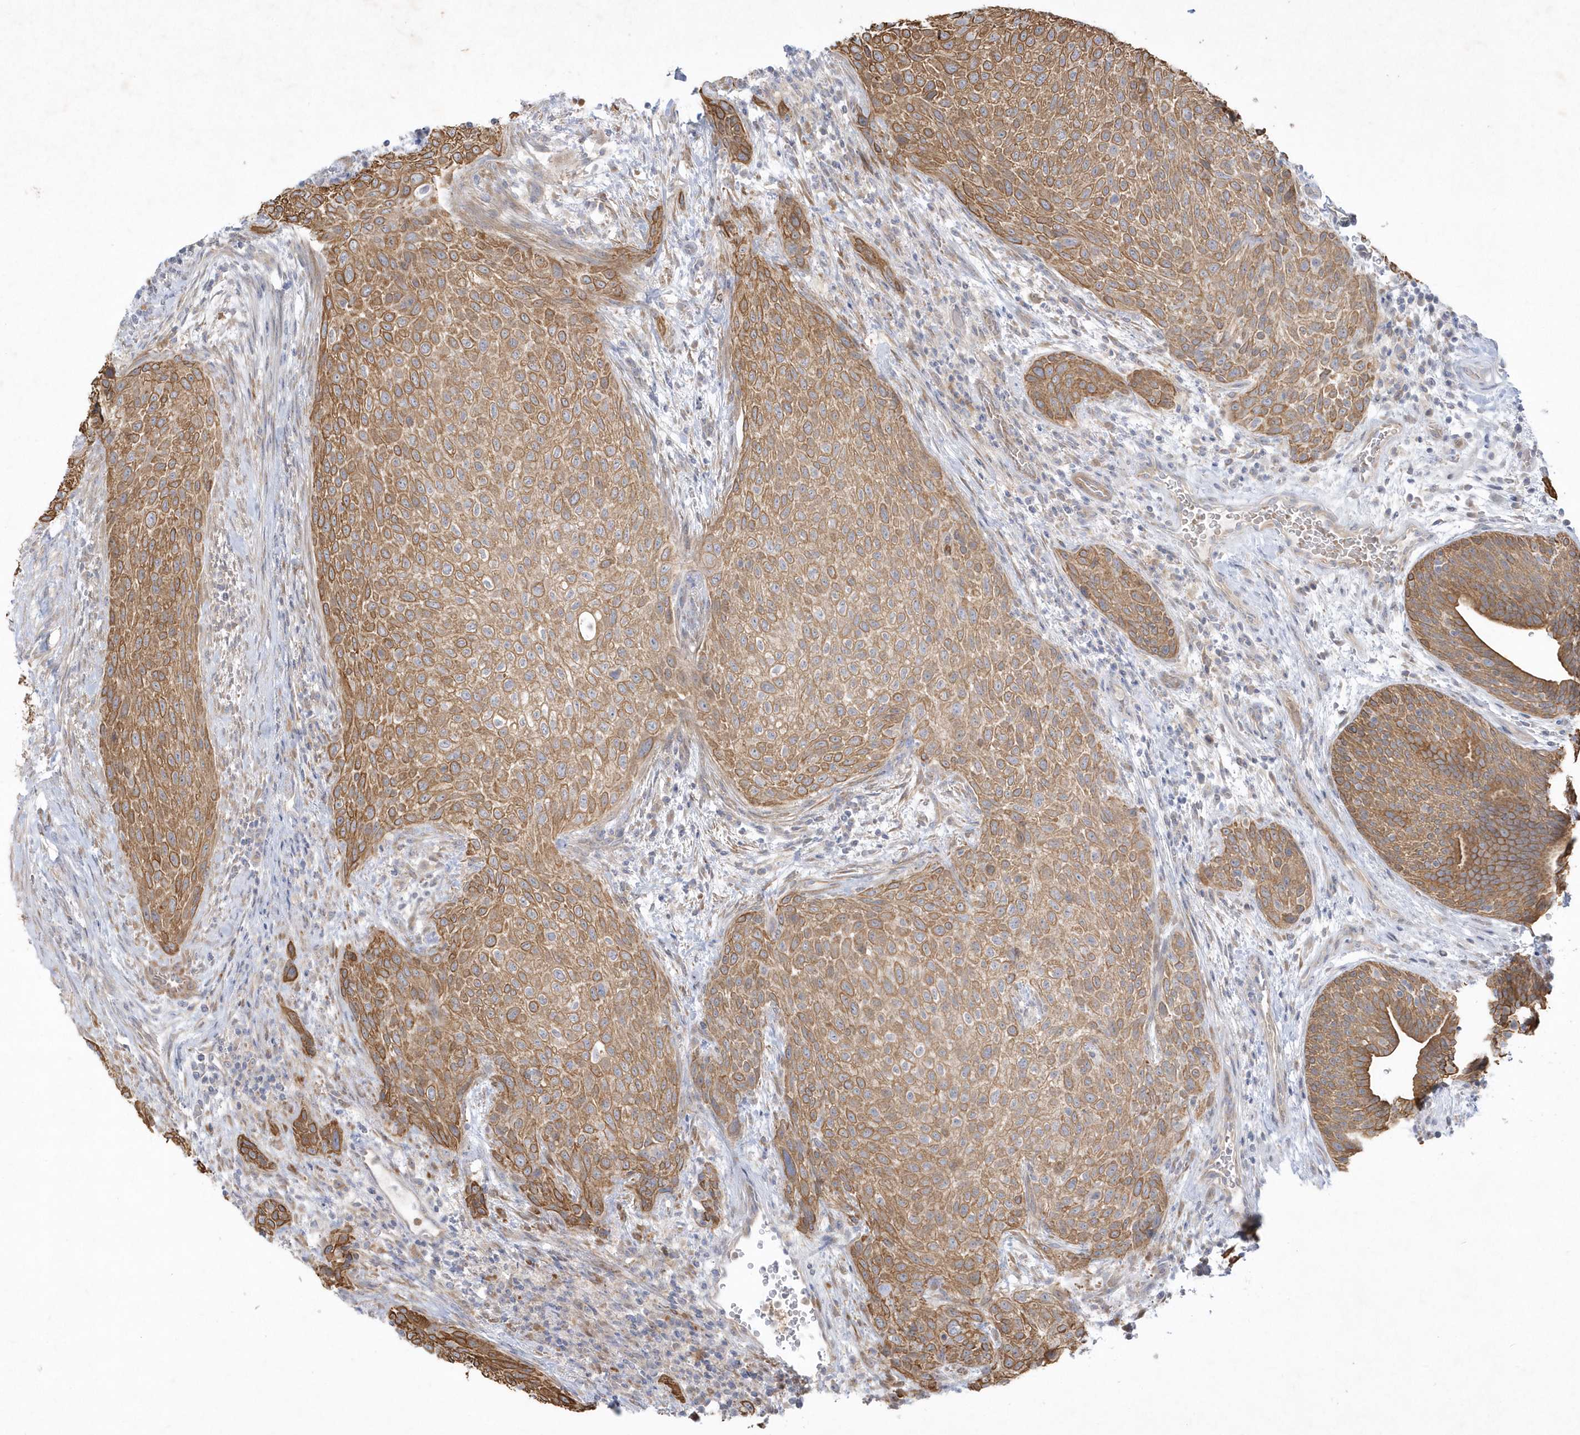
{"staining": {"intensity": "moderate", "quantity": ">75%", "location": "cytoplasmic/membranous"}, "tissue": "urothelial cancer", "cell_type": "Tumor cells", "image_type": "cancer", "snomed": [{"axis": "morphology", "description": "Urothelial carcinoma, High grade"}, {"axis": "topography", "description": "Urinary bladder"}], "caption": "Approximately >75% of tumor cells in human urothelial carcinoma (high-grade) exhibit moderate cytoplasmic/membranous protein expression as visualized by brown immunohistochemical staining.", "gene": "LARS1", "patient": {"sex": "male", "age": 35}}